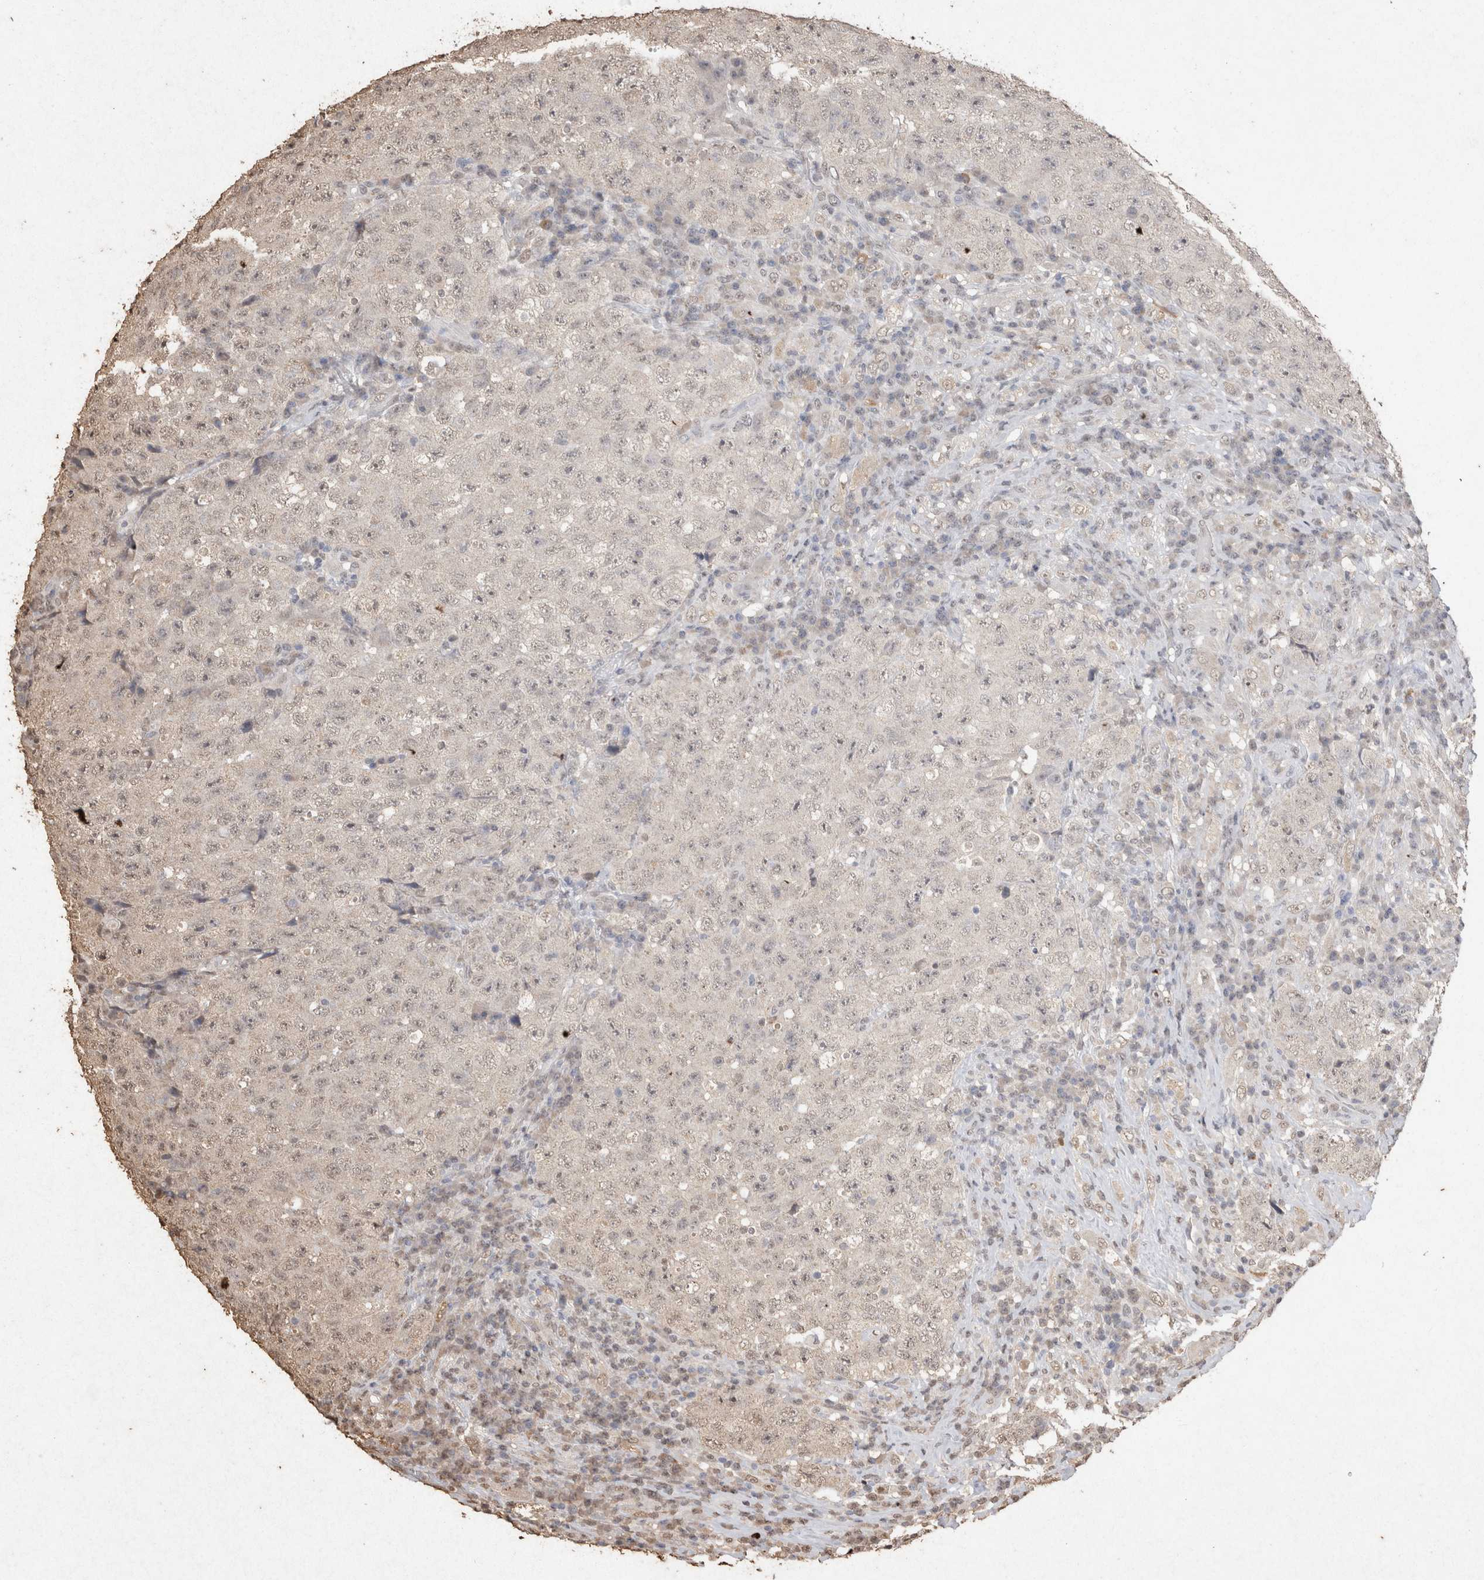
{"staining": {"intensity": "negative", "quantity": "none", "location": "none"}, "tissue": "testis cancer", "cell_type": "Tumor cells", "image_type": "cancer", "snomed": [{"axis": "morphology", "description": "Necrosis, NOS"}, {"axis": "morphology", "description": "Carcinoma, Embryonal, NOS"}, {"axis": "topography", "description": "Testis"}], "caption": "IHC of testis cancer (embryonal carcinoma) shows no positivity in tumor cells.", "gene": "MLX", "patient": {"sex": "male", "age": 19}}